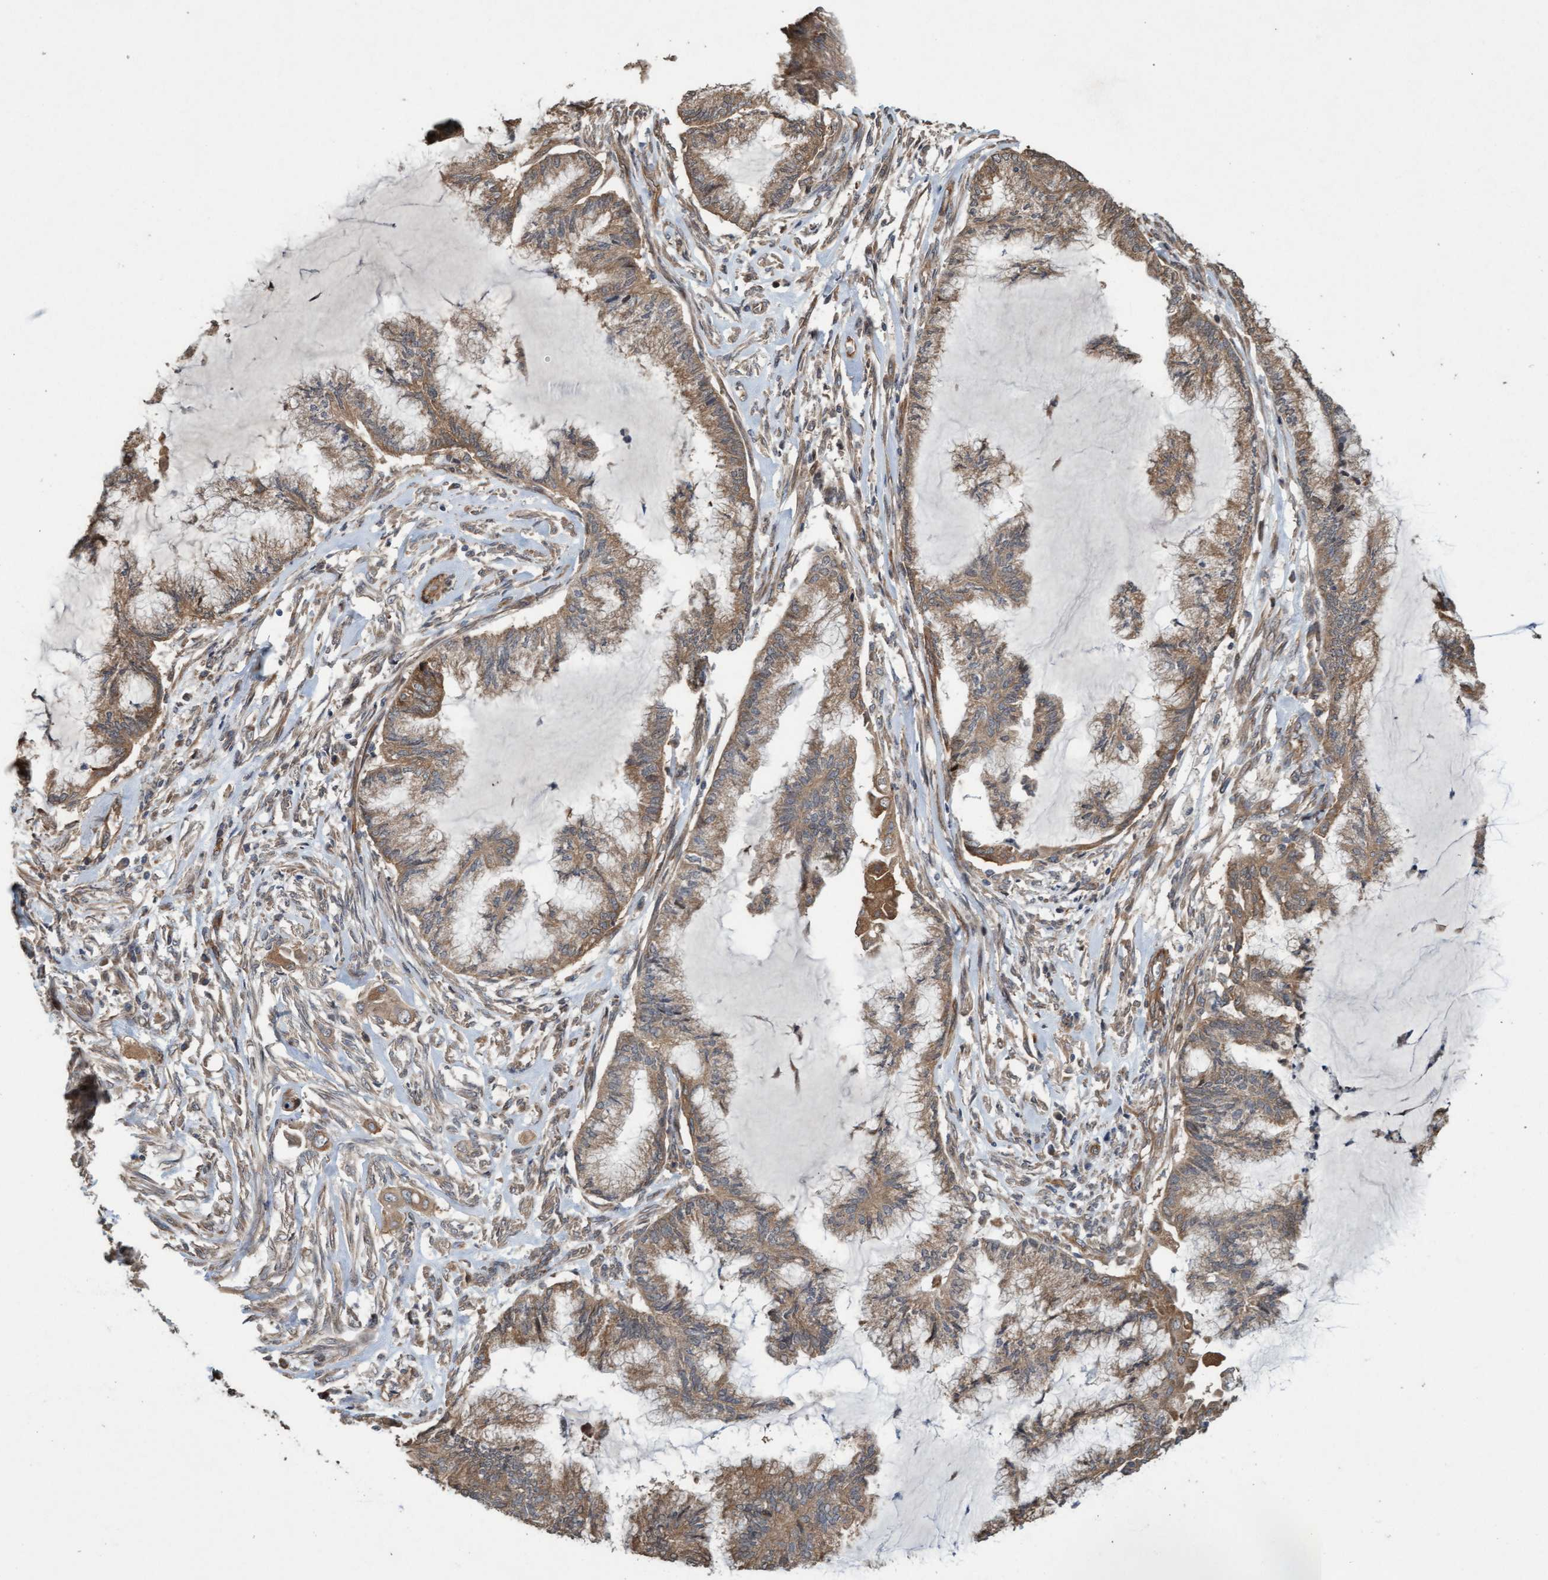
{"staining": {"intensity": "moderate", "quantity": ">75%", "location": "cytoplasmic/membranous"}, "tissue": "endometrial cancer", "cell_type": "Tumor cells", "image_type": "cancer", "snomed": [{"axis": "morphology", "description": "Adenocarcinoma, NOS"}, {"axis": "topography", "description": "Endometrium"}], "caption": "IHC histopathology image of neoplastic tissue: endometrial adenocarcinoma stained using IHC reveals medium levels of moderate protein expression localized specifically in the cytoplasmic/membranous of tumor cells, appearing as a cytoplasmic/membranous brown color.", "gene": "CDC42EP4", "patient": {"sex": "female", "age": 86}}